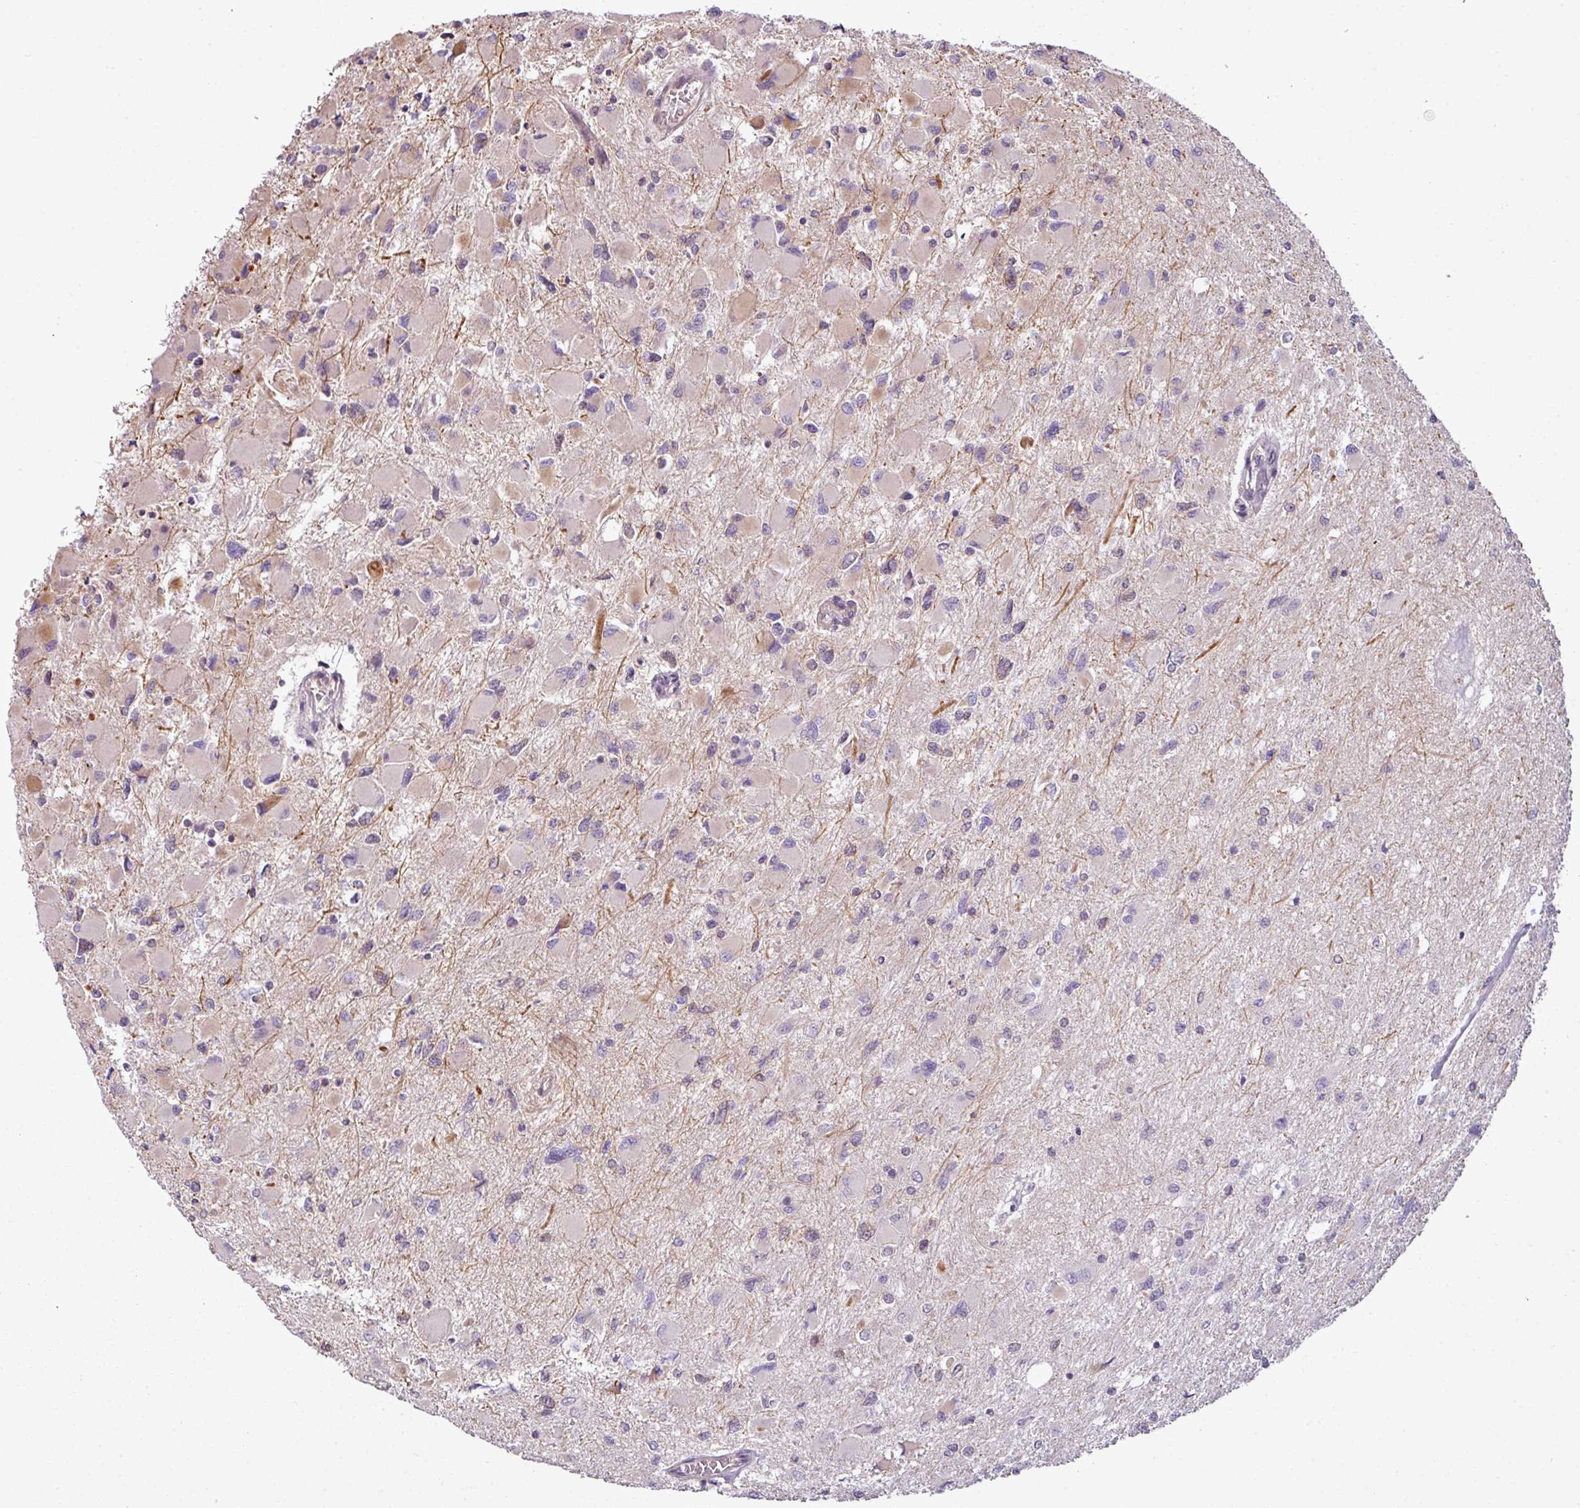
{"staining": {"intensity": "negative", "quantity": "none", "location": "none"}, "tissue": "glioma", "cell_type": "Tumor cells", "image_type": "cancer", "snomed": [{"axis": "morphology", "description": "Glioma, malignant, High grade"}, {"axis": "topography", "description": "Cerebral cortex"}], "caption": "High power microscopy photomicrograph of an IHC micrograph of glioma, revealing no significant staining in tumor cells.", "gene": "DERPC", "patient": {"sex": "female", "age": 36}}